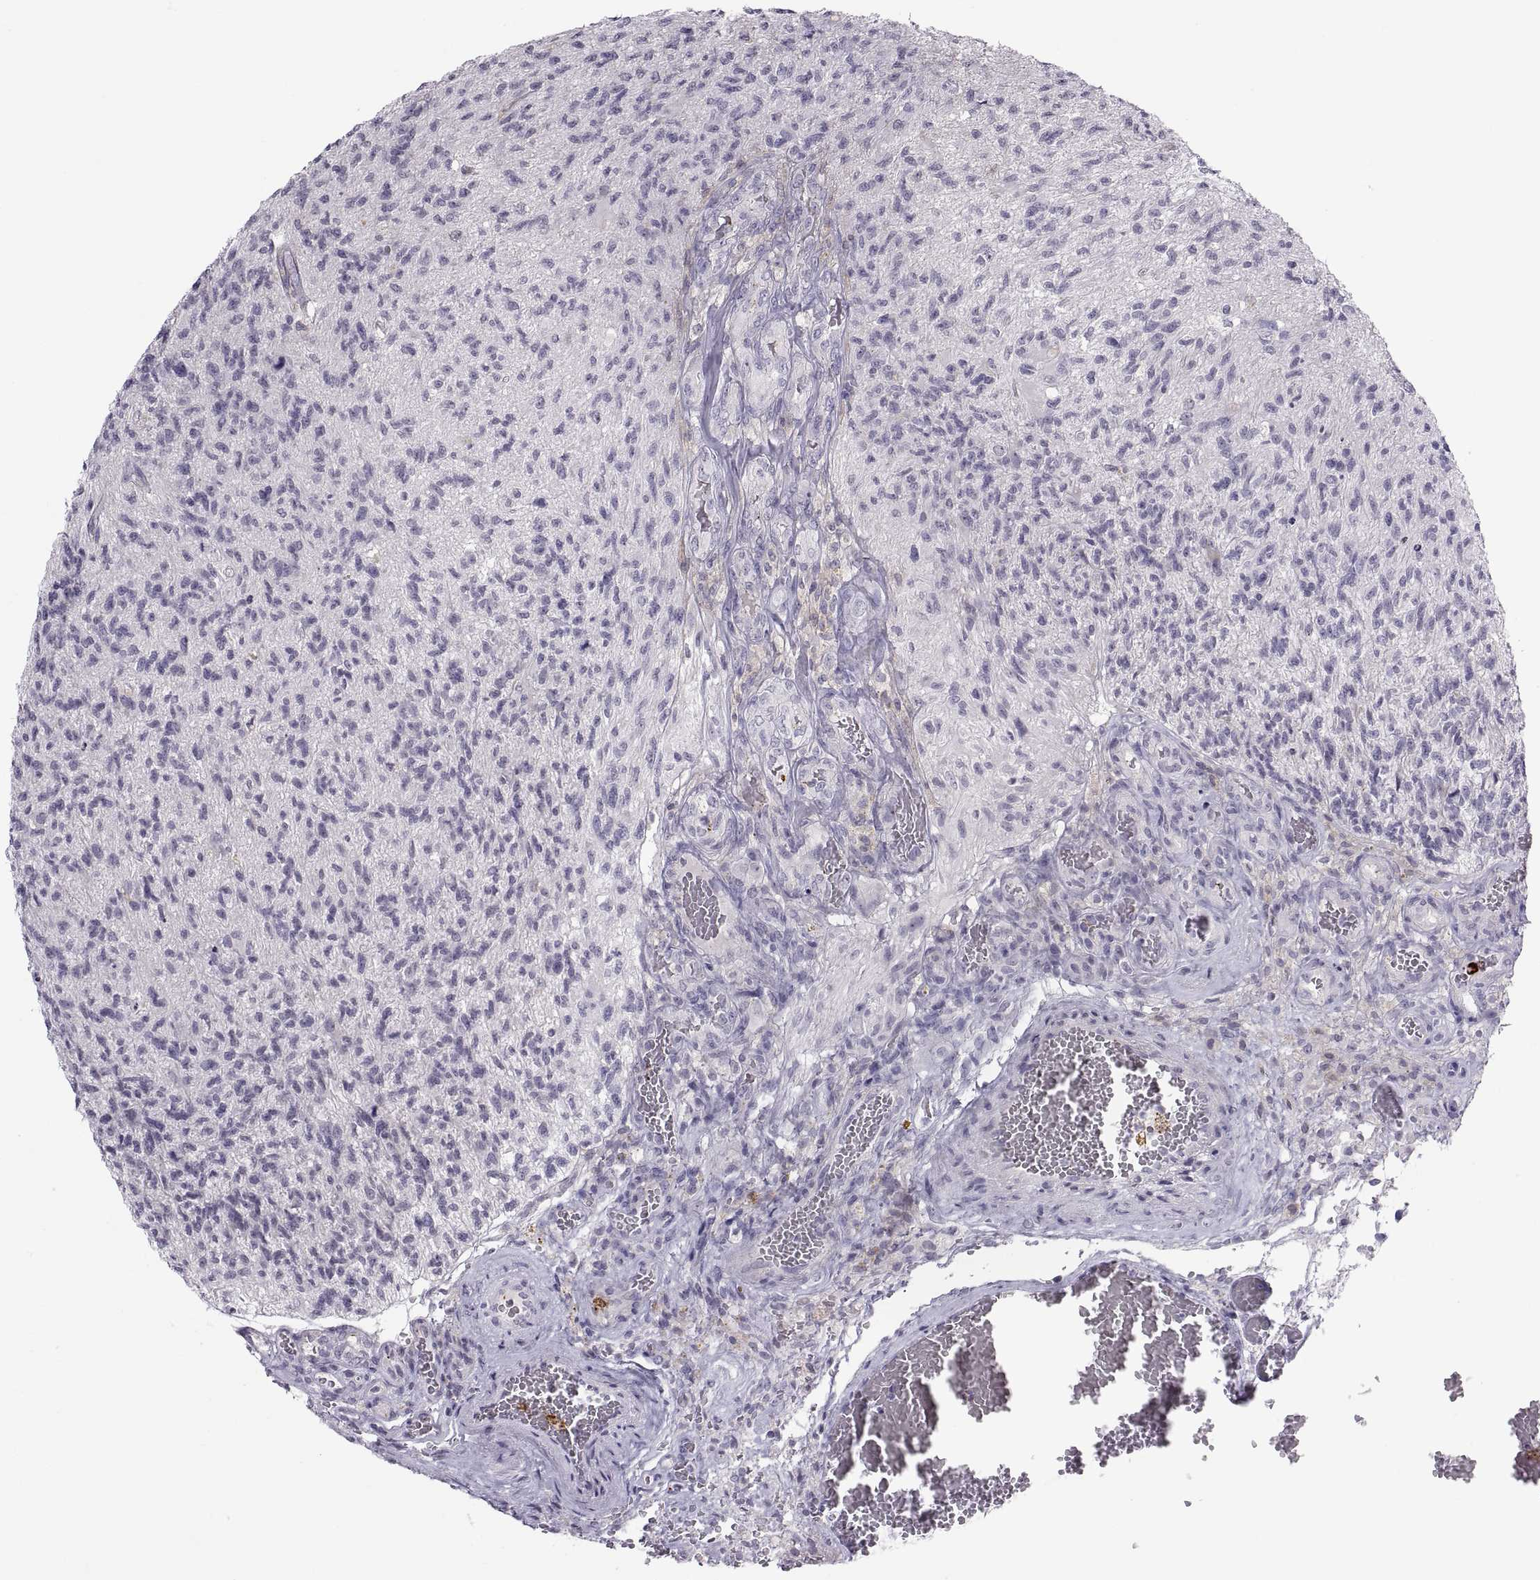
{"staining": {"intensity": "negative", "quantity": "none", "location": "none"}, "tissue": "glioma", "cell_type": "Tumor cells", "image_type": "cancer", "snomed": [{"axis": "morphology", "description": "Glioma, malignant, High grade"}, {"axis": "topography", "description": "Brain"}], "caption": "High magnification brightfield microscopy of glioma stained with DAB (brown) and counterstained with hematoxylin (blue): tumor cells show no significant positivity.", "gene": "TTC21A", "patient": {"sex": "male", "age": 56}}